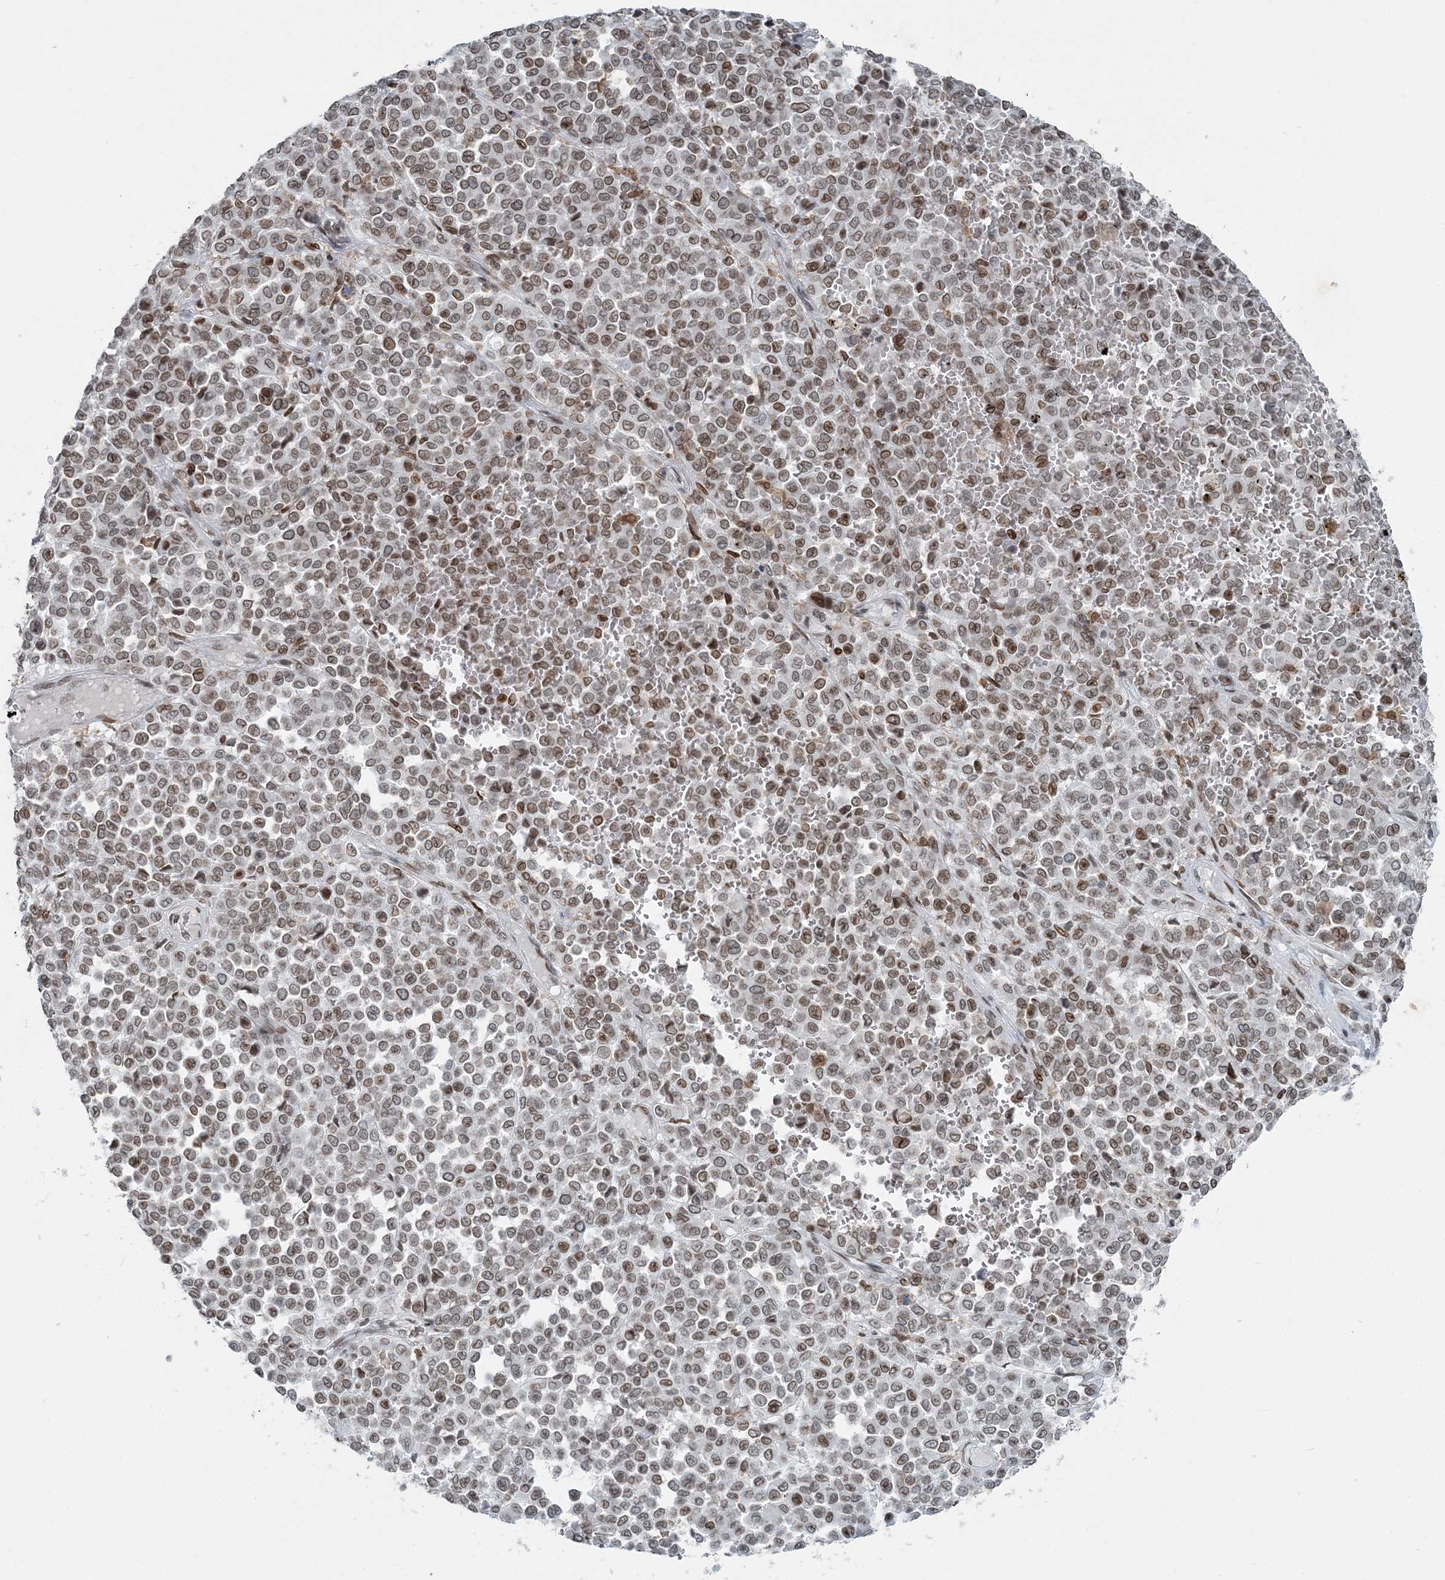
{"staining": {"intensity": "moderate", "quantity": ">75%", "location": "cytoplasmic/membranous,nuclear"}, "tissue": "melanoma", "cell_type": "Tumor cells", "image_type": "cancer", "snomed": [{"axis": "morphology", "description": "Malignant melanoma, Metastatic site"}, {"axis": "topography", "description": "Pancreas"}], "caption": "Moderate cytoplasmic/membranous and nuclear expression is present in approximately >75% of tumor cells in melanoma.", "gene": "GJD4", "patient": {"sex": "female", "age": 30}}